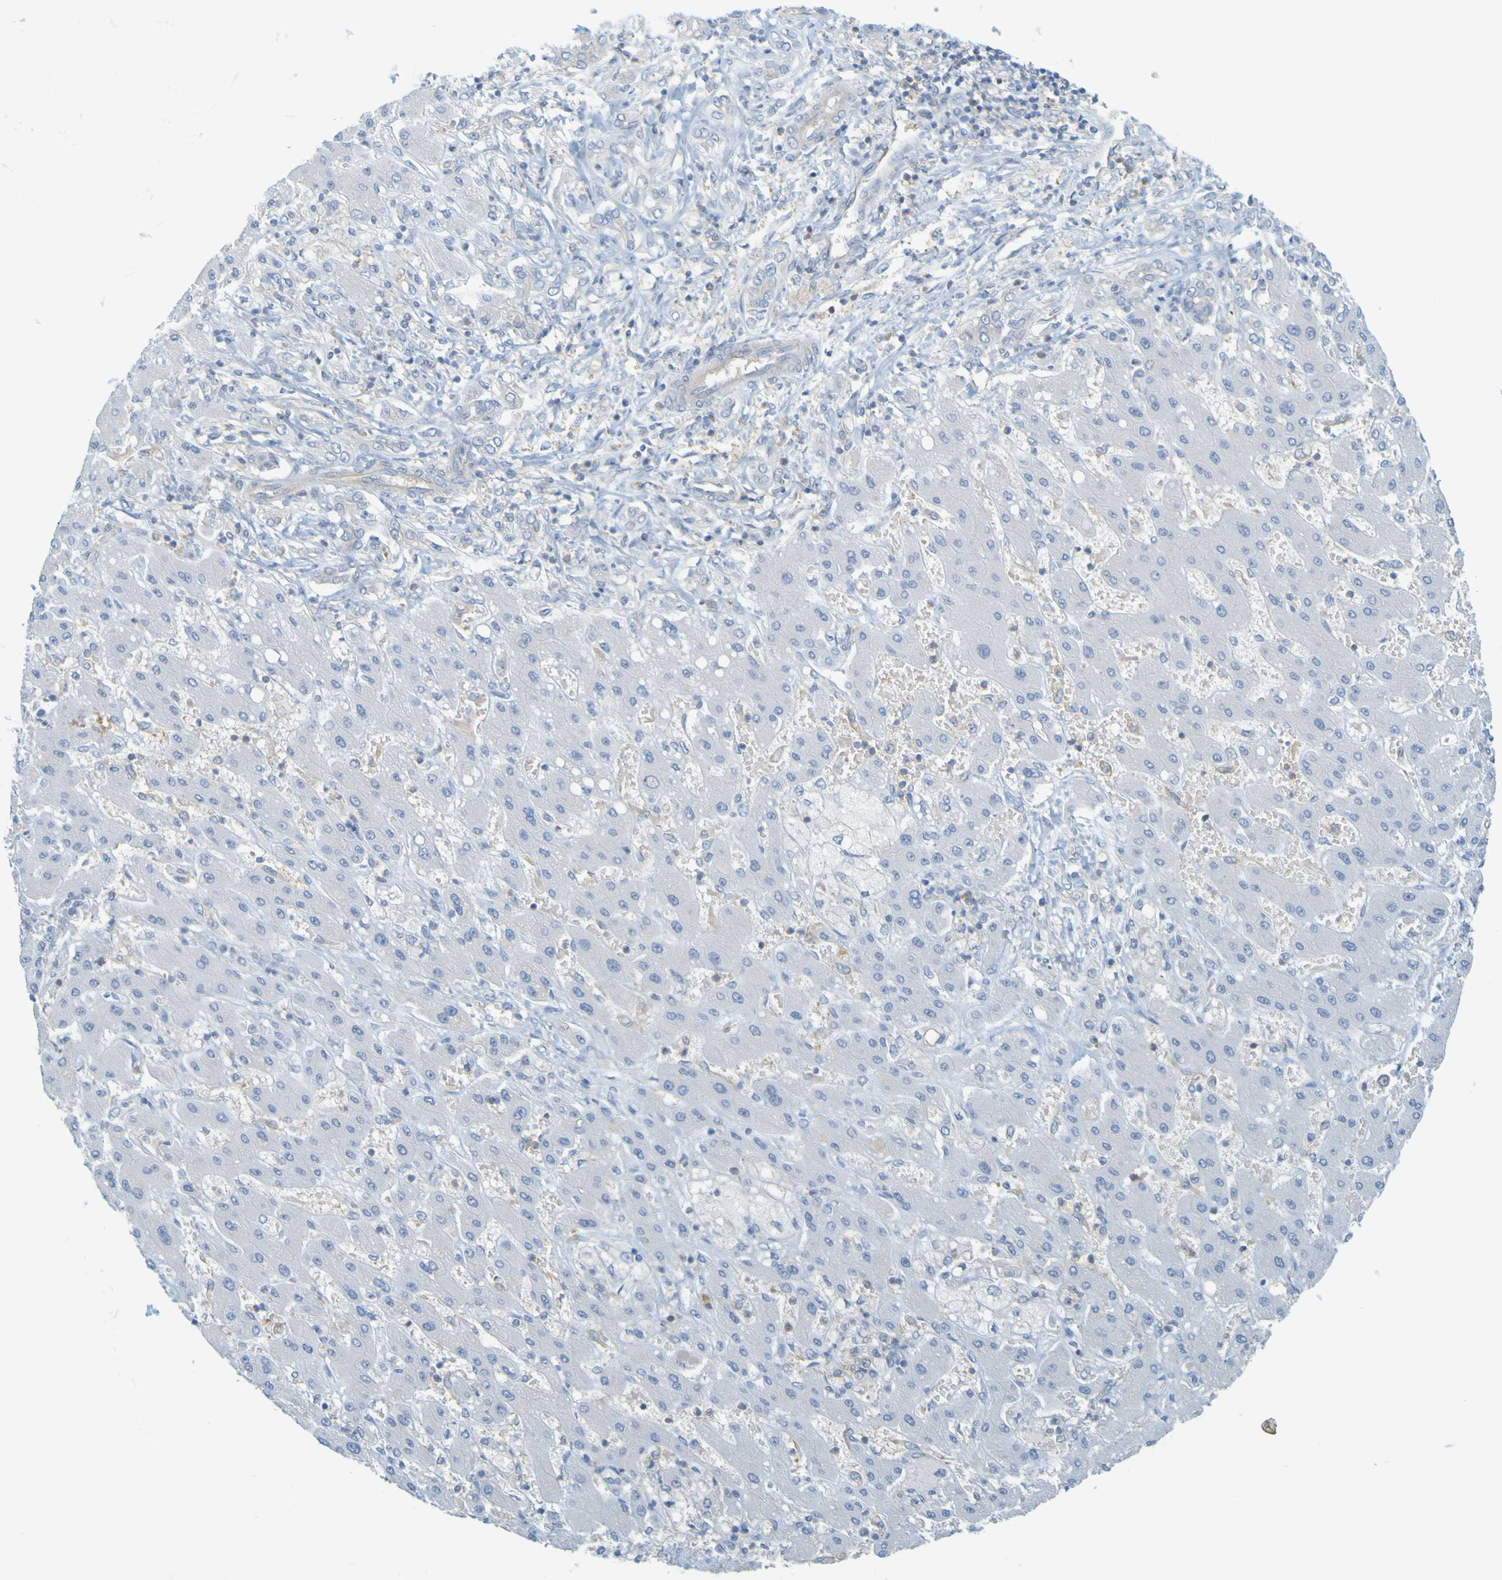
{"staining": {"intensity": "negative", "quantity": "none", "location": "none"}, "tissue": "liver cancer", "cell_type": "Tumor cells", "image_type": "cancer", "snomed": [{"axis": "morphology", "description": "Cholangiocarcinoma"}, {"axis": "topography", "description": "Liver"}], "caption": "The image exhibits no significant positivity in tumor cells of liver cancer.", "gene": "APPL1", "patient": {"sex": "male", "age": 50}}